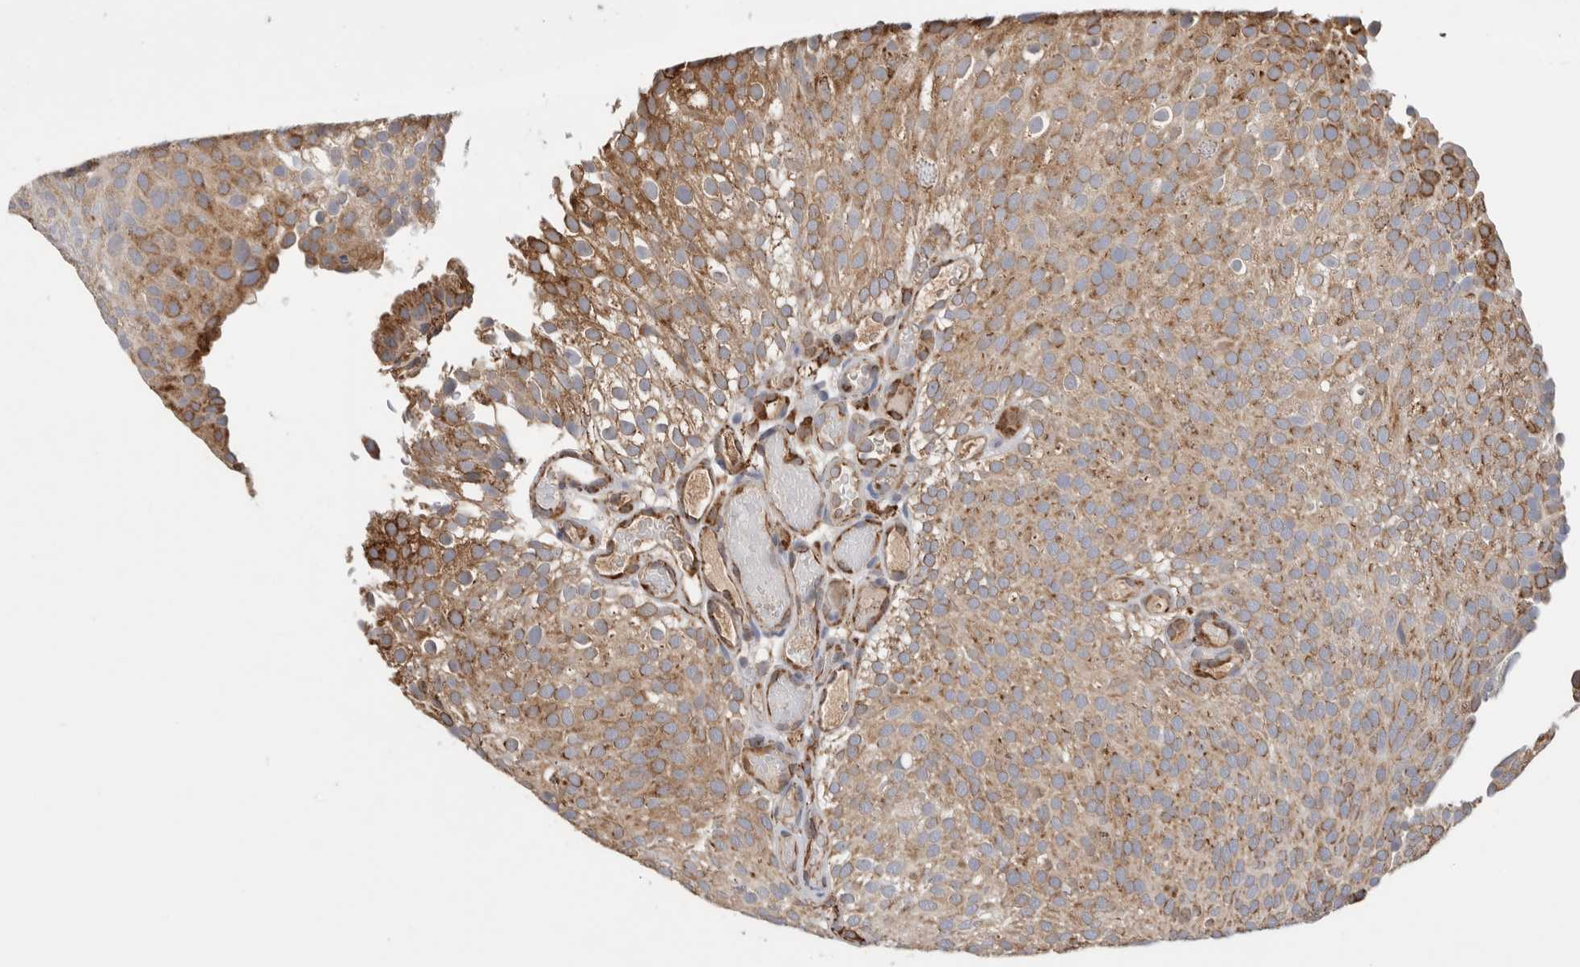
{"staining": {"intensity": "moderate", "quantity": ">75%", "location": "cytoplasmic/membranous"}, "tissue": "urothelial cancer", "cell_type": "Tumor cells", "image_type": "cancer", "snomed": [{"axis": "morphology", "description": "Urothelial carcinoma, Low grade"}, {"axis": "topography", "description": "Urinary bladder"}], "caption": "IHC of low-grade urothelial carcinoma displays medium levels of moderate cytoplasmic/membranous staining in approximately >75% of tumor cells.", "gene": "BLOC1S5", "patient": {"sex": "male", "age": 78}}